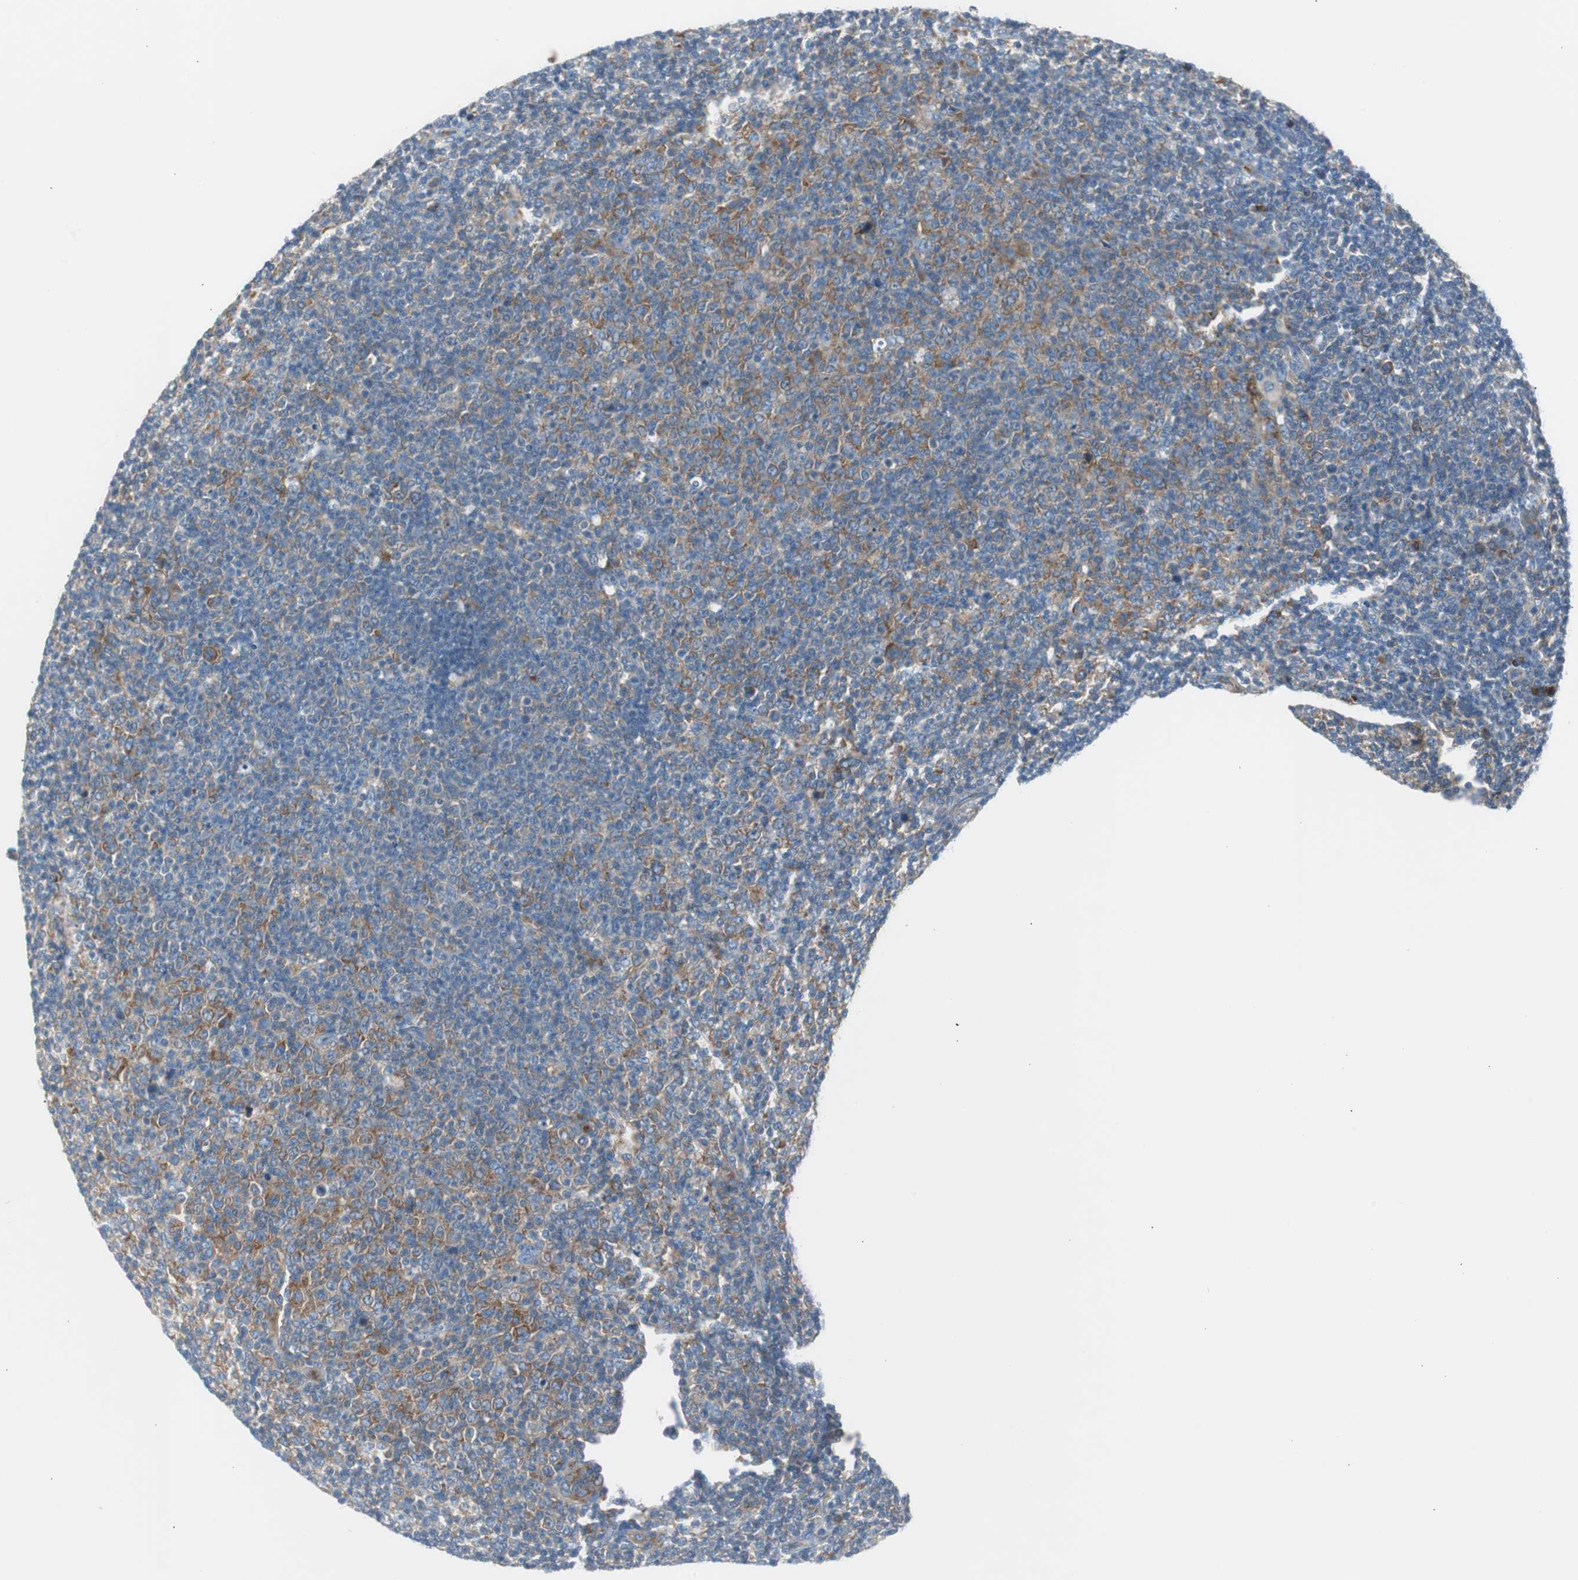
{"staining": {"intensity": "moderate", "quantity": "<25%", "location": "cytoplasmic/membranous"}, "tissue": "lymphoma", "cell_type": "Tumor cells", "image_type": "cancer", "snomed": [{"axis": "morphology", "description": "Malignant lymphoma, non-Hodgkin's type, Low grade"}, {"axis": "topography", "description": "Lymph node"}], "caption": "A photomicrograph of human low-grade malignant lymphoma, non-Hodgkin's type stained for a protein exhibits moderate cytoplasmic/membranous brown staining in tumor cells.", "gene": "RPS12", "patient": {"sex": "male", "age": 70}}